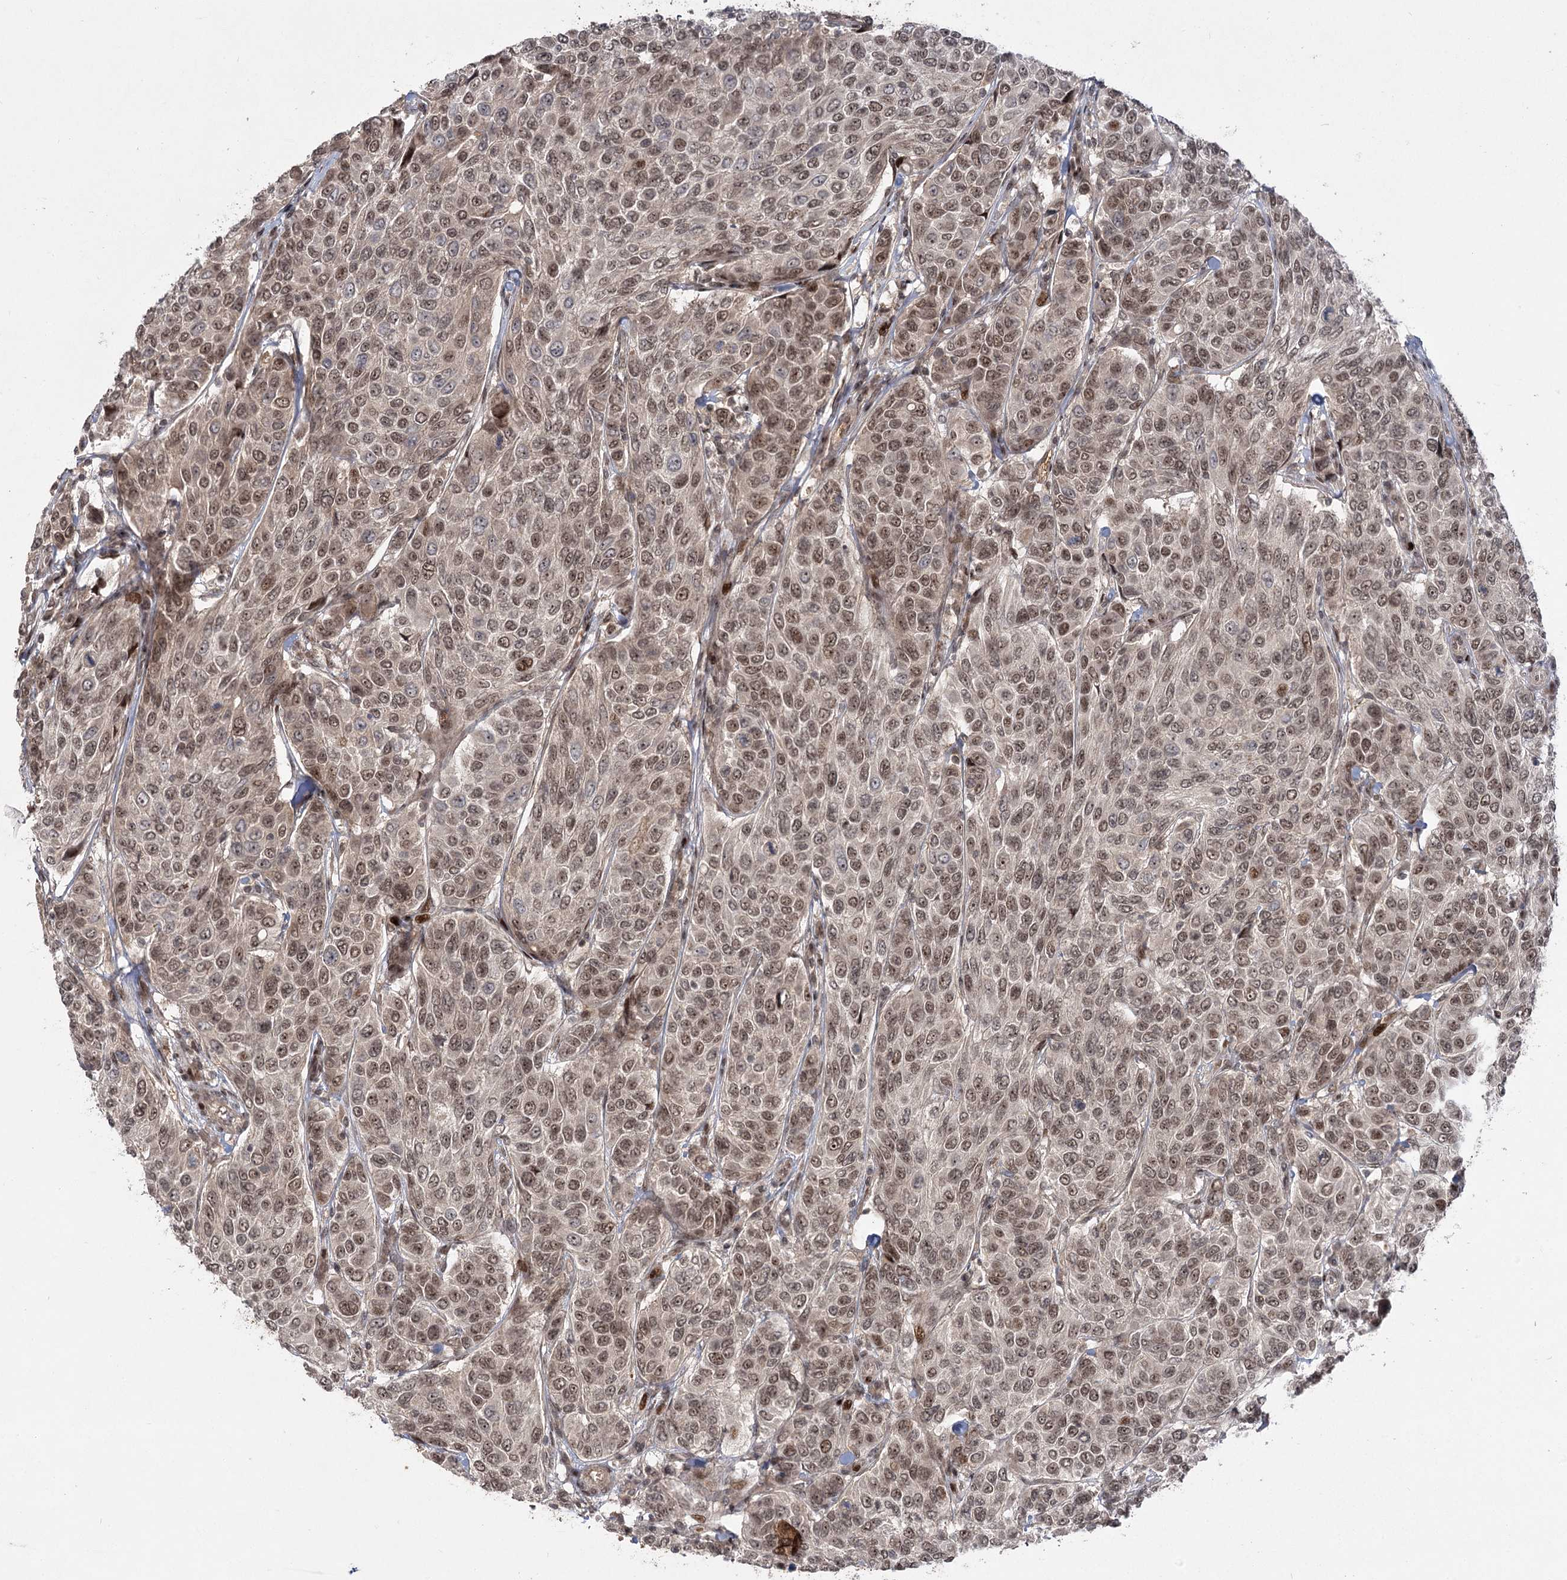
{"staining": {"intensity": "moderate", "quantity": ">75%", "location": "nuclear"}, "tissue": "breast cancer", "cell_type": "Tumor cells", "image_type": "cancer", "snomed": [{"axis": "morphology", "description": "Duct carcinoma"}, {"axis": "topography", "description": "Breast"}], "caption": "Breast cancer stained with DAB immunohistochemistry displays medium levels of moderate nuclear positivity in approximately >75% of tumor cells.", "gene": "HELQ", "patient": {"sex": "female", "age": 55}}